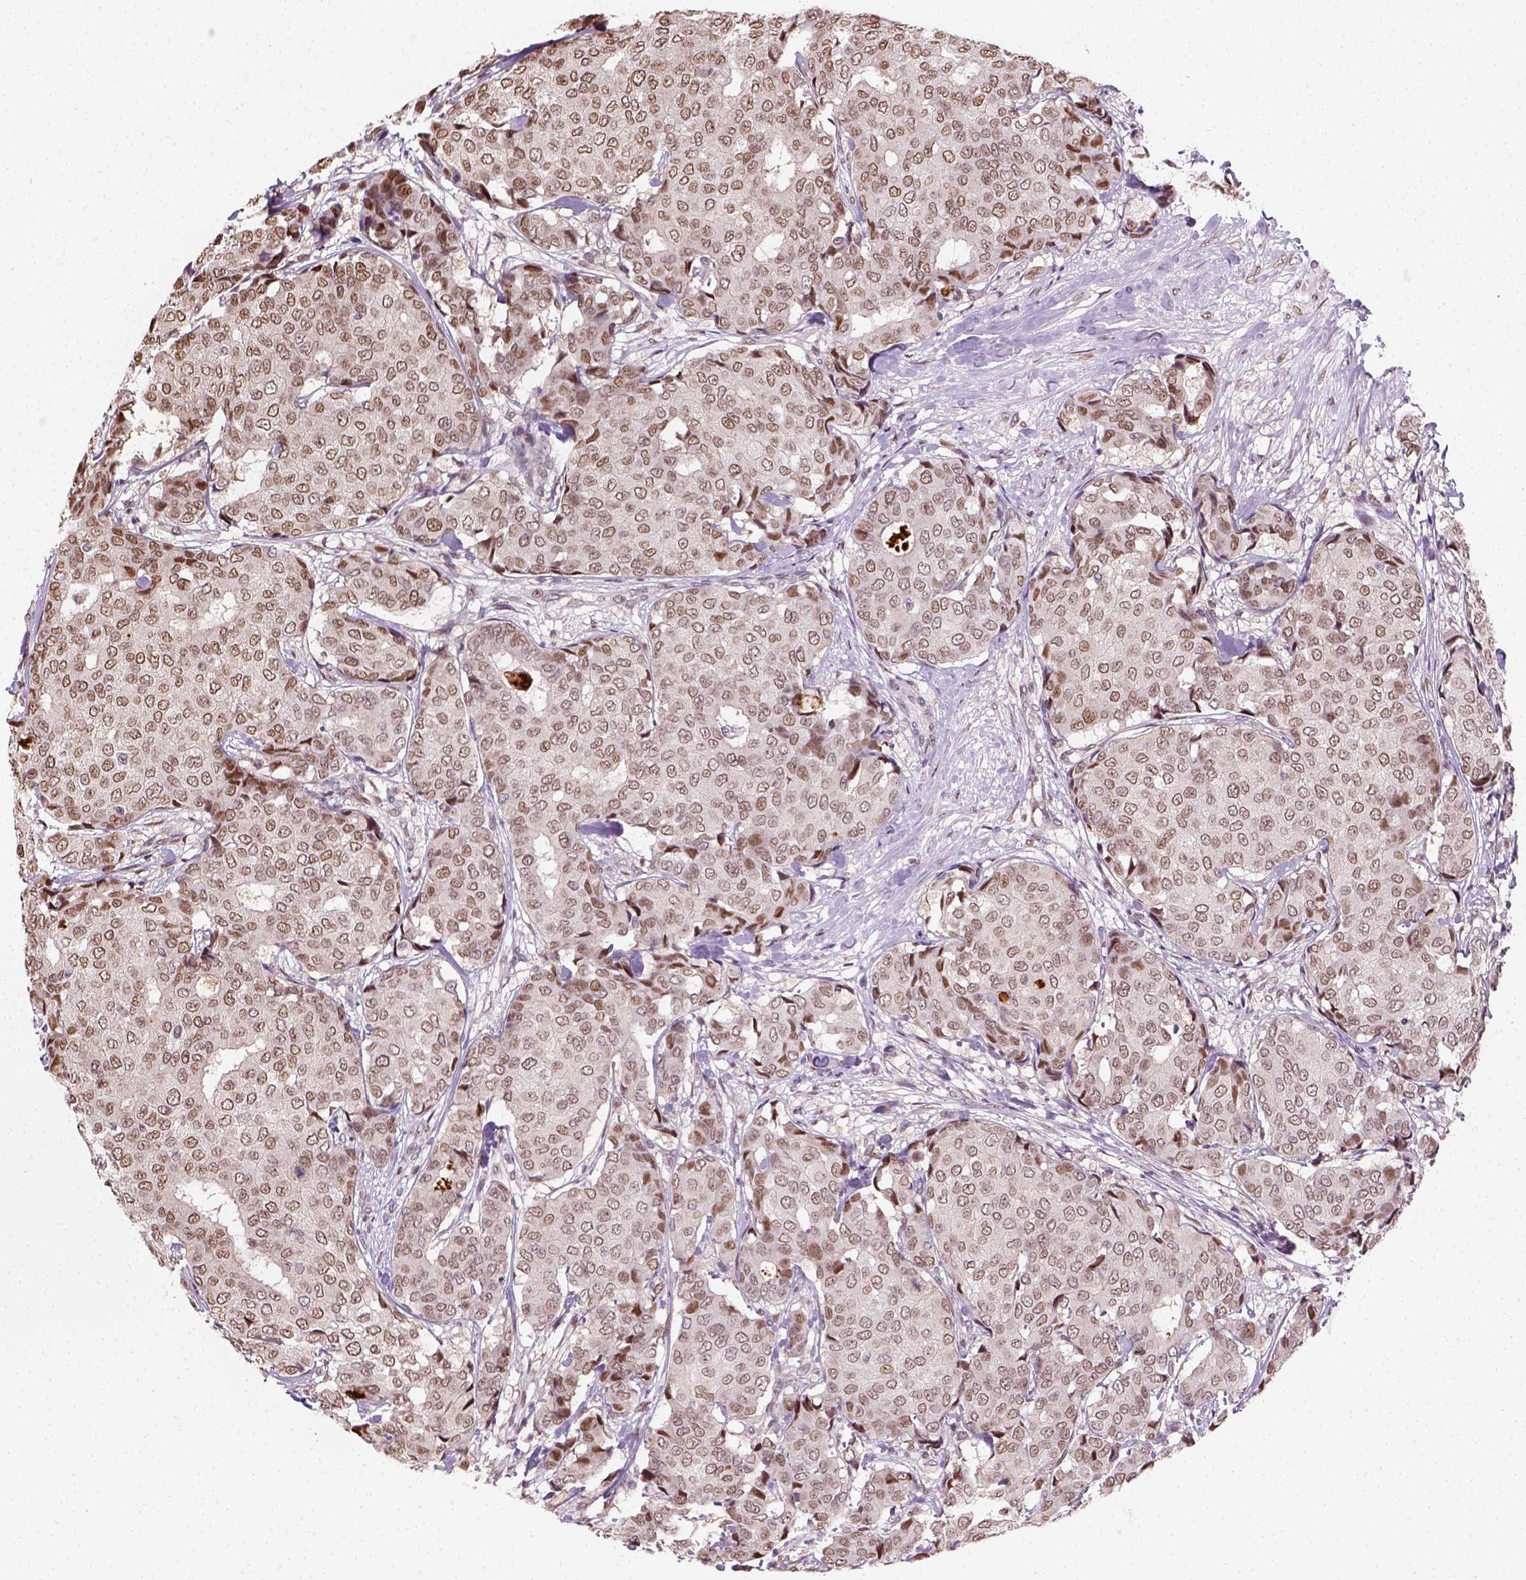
{"staining": {"intensity": "weak", "quantity": ">75%", "location": "nuclear"}, "tissue": "breast cancer", "cell_type": "Tumor cells", "image_type": "cancer", "snomed": [{"axis": "morphology", "description": "Duct carcinoma"}, {"axis": "topography", "description": "Breast"}], "caption": "Immunohistochemical staining of human infiltrating ductal carcinoma (breast) displays low levels of weak nuclear staining in about >75% of tumor cells.", "gene": "C1orf112", "patient": {"sex": "female", "age": 75}}